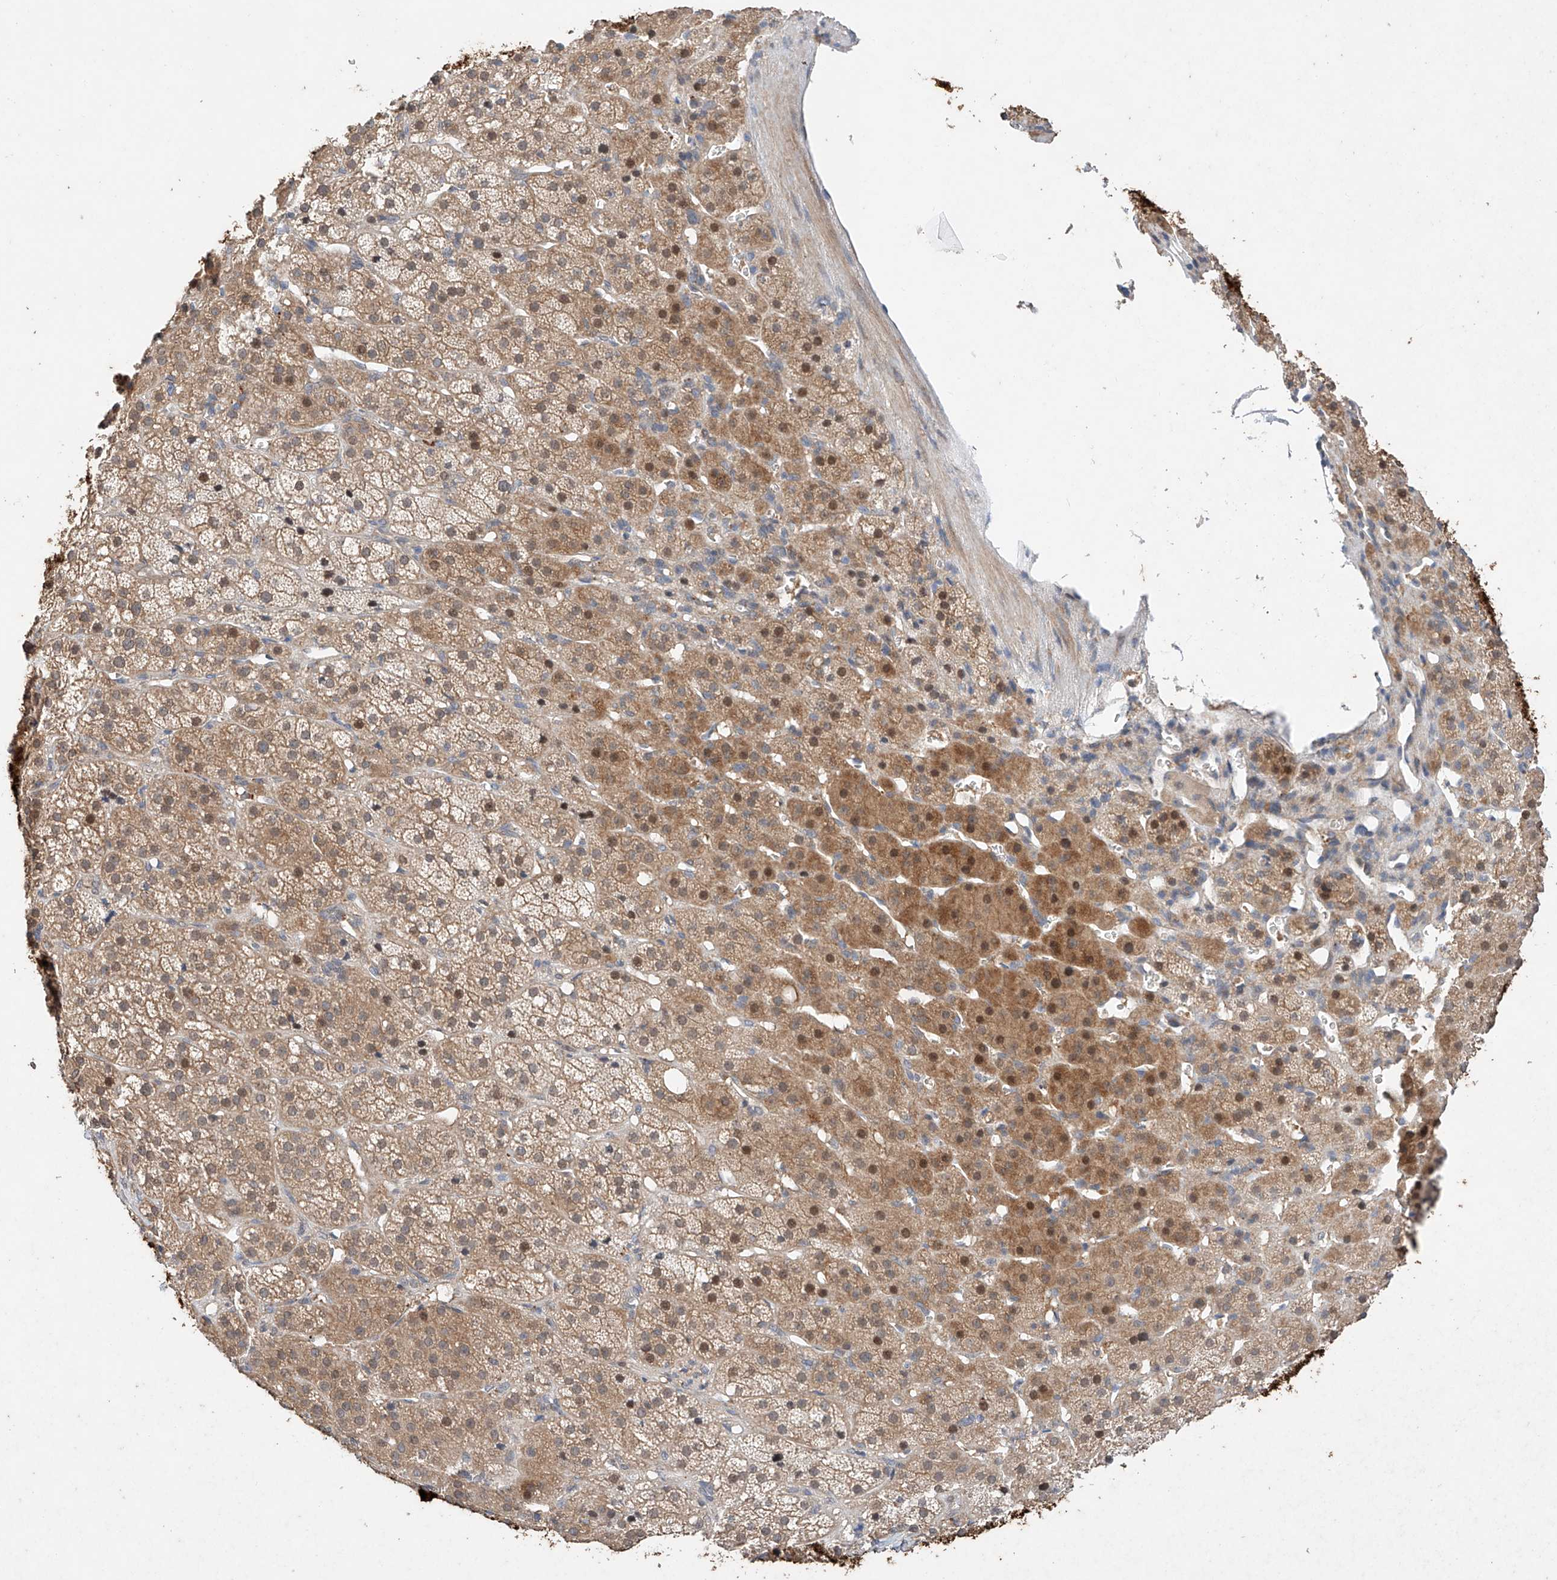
{"staining": {"intensity": "moderate", "quantity": "25%-75%", "location": "cytoplasmic/membranous,nuclear"}, "tissue": "adrenal gland", "cell_type": "Glandular cells", "image_type": "normal", "snomed": [{"axis": "morphology", "description": "Normal tissue, NOS"}, {"axis": "topography", "description": "Adrenal gland"}], "caption": "Adrenal gland stained with DAB (3,3'-diaminobenzidine) immunohistochemistry demonstrates medium levels of moderate cytoplasmic/membranous,nuclear staining in about 25%-75% of glandular cells. (IHC, brightfield microscopy, high magnification).", "gene": "ZFHX2", "patient": {"sex": "female", "age": 57}}